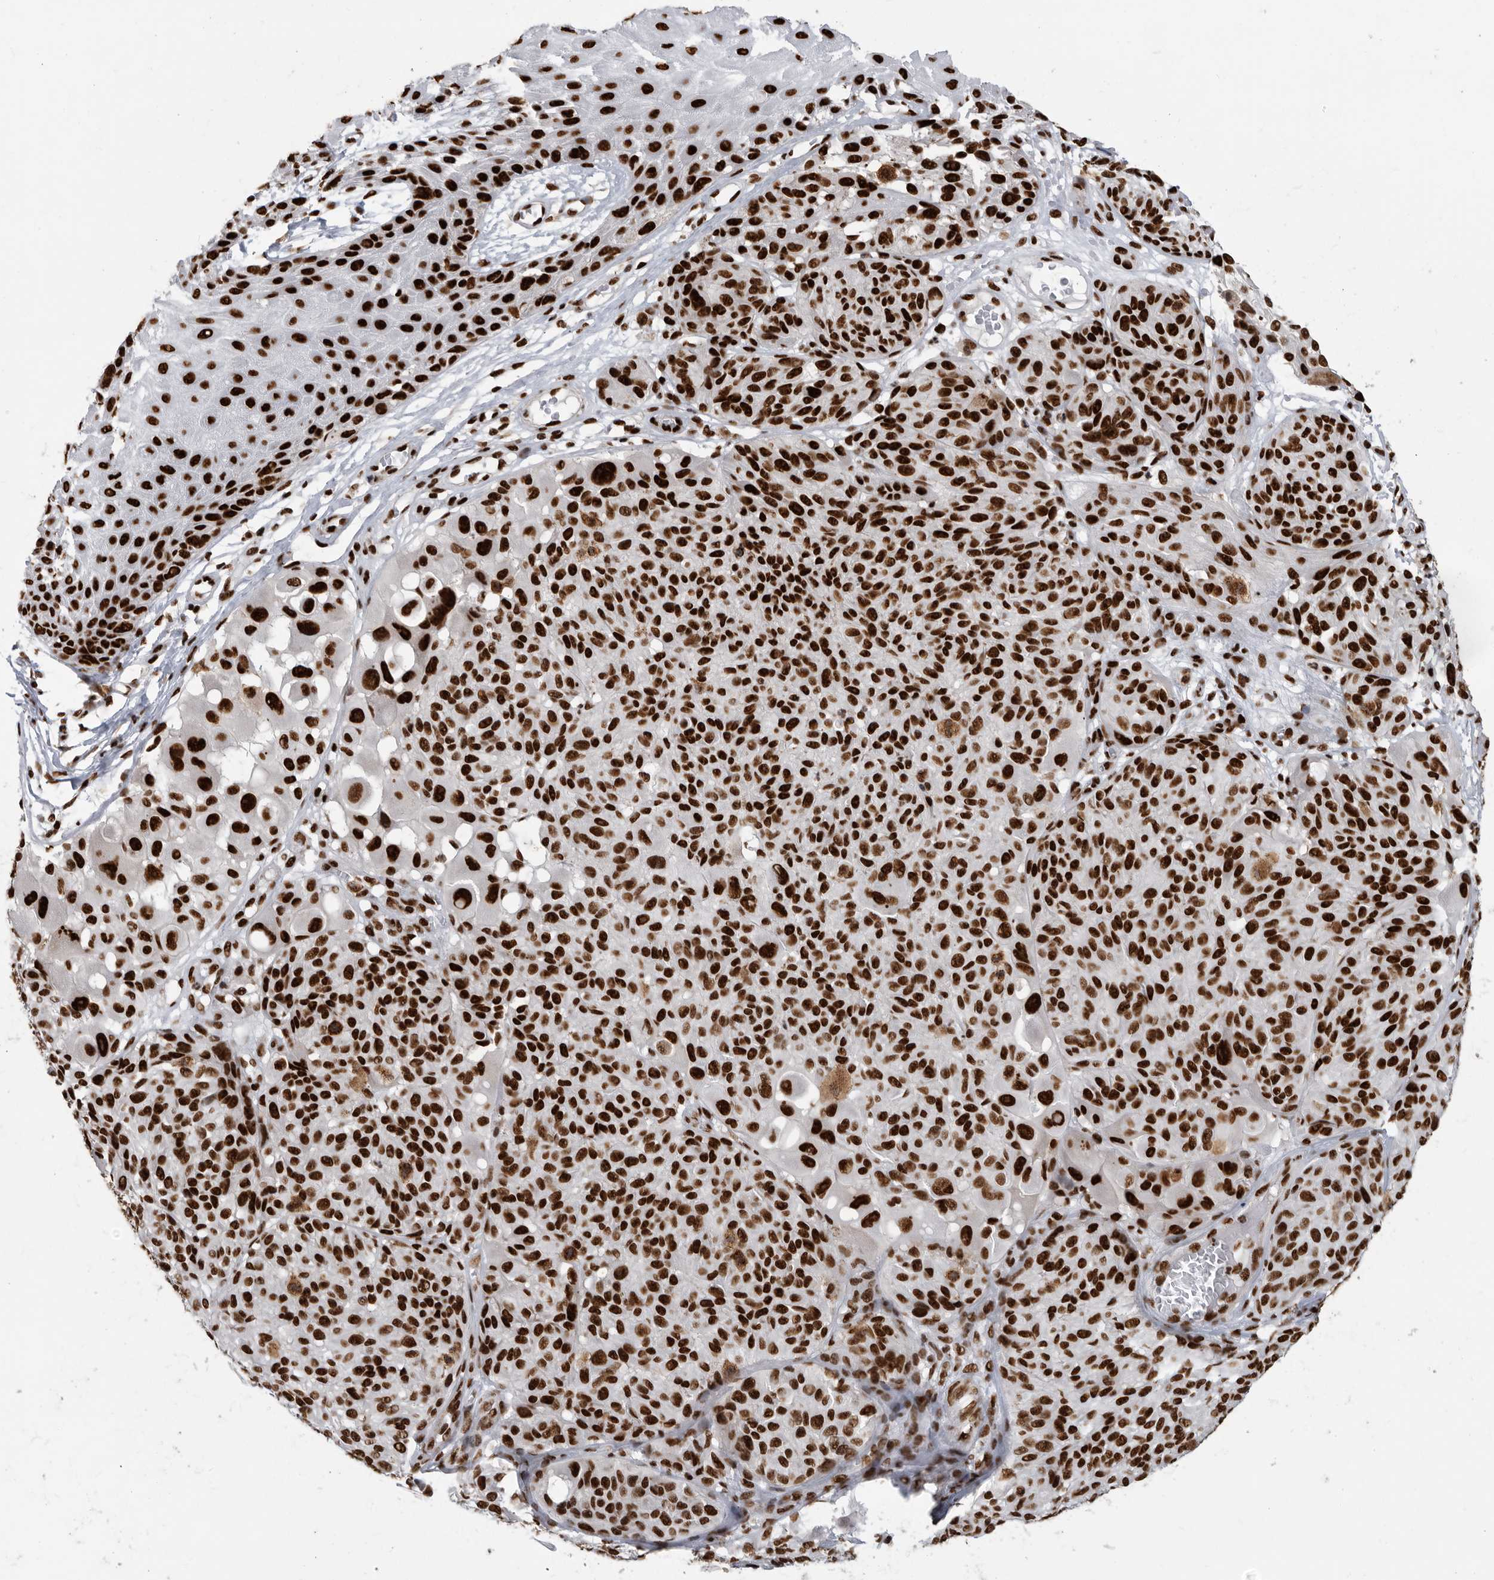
{"staining": {"intensity": "strong", "quantity": ">75%", "location": "nuclear"}, "tissue": "melanoma", "cell_type": "Tumor cells", "image_type": "cancer", "snomed": [{"axis": "morphology", "description": "Malignant melanoma, NOS"}, {"axis": "topography", "description": "Skin"}], "caption": "Malignant melanoma was stained to show a protein in brown. There is high levels of strong nuclear expression in approximately >75% of tumor cells.", "gene": "BCLAF1", "patient": {"sex": "male", "age": 83}}